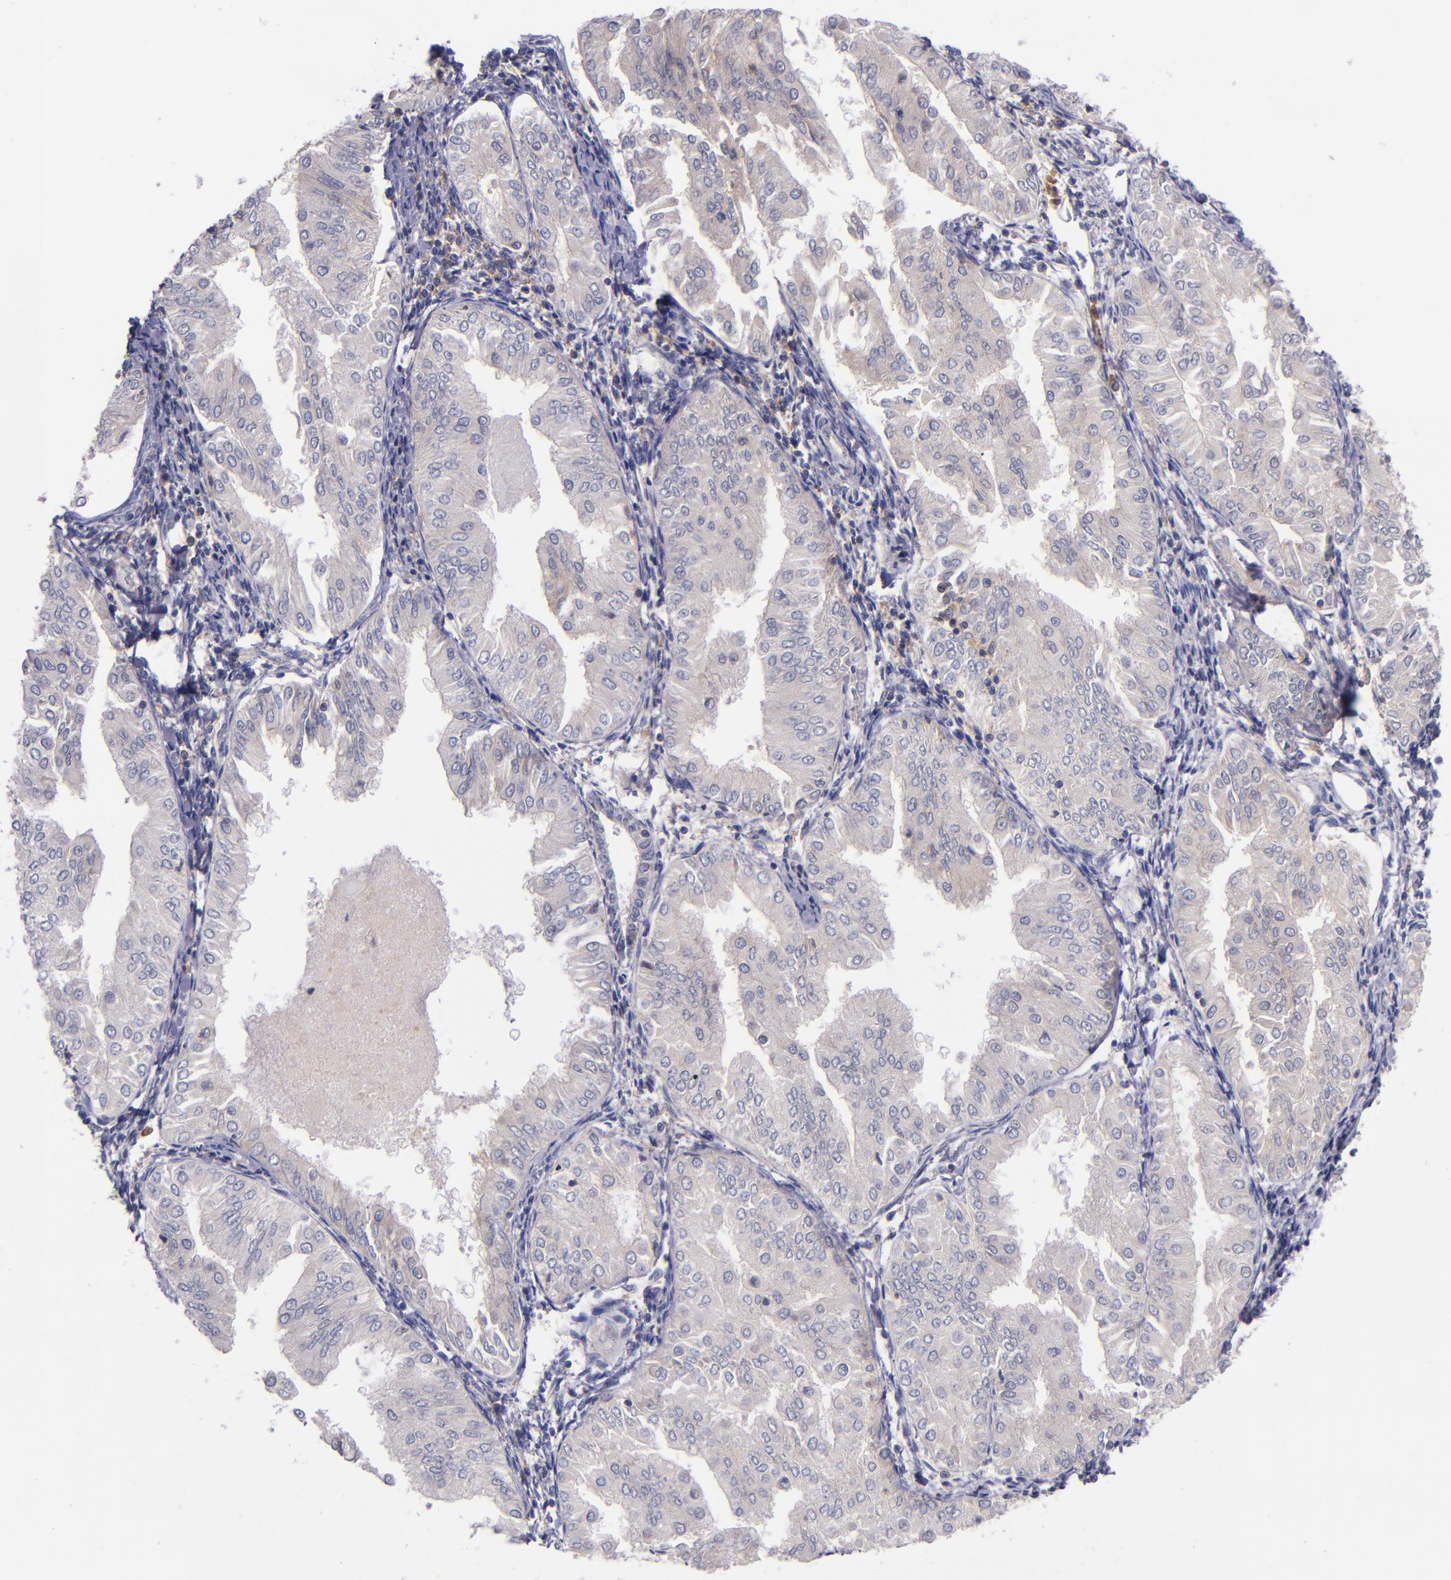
{"staining": {"intensity": "weak", "quantity": ">75%", "location": "cytoplasmic/membranous"}, "tissue": "endometrial cancer", "cell_type": "Tumor cells", "image_type": "cancer", "snomed": [{"axis": "morphology", "description": "Adenocarcinoma, NOS"}, {"axis": "topography", "description": "Endometrium"}], "caption": "High-power microscopy captured an immunohistochemistry (IHC) micrograph of adenocarcinoma (endometrial), revealing weak cytoplasmic/membranous positivity in about >75% of tumor cells.", "gene": "RBP4", "patient": {"sex": "female", "age": 53}}